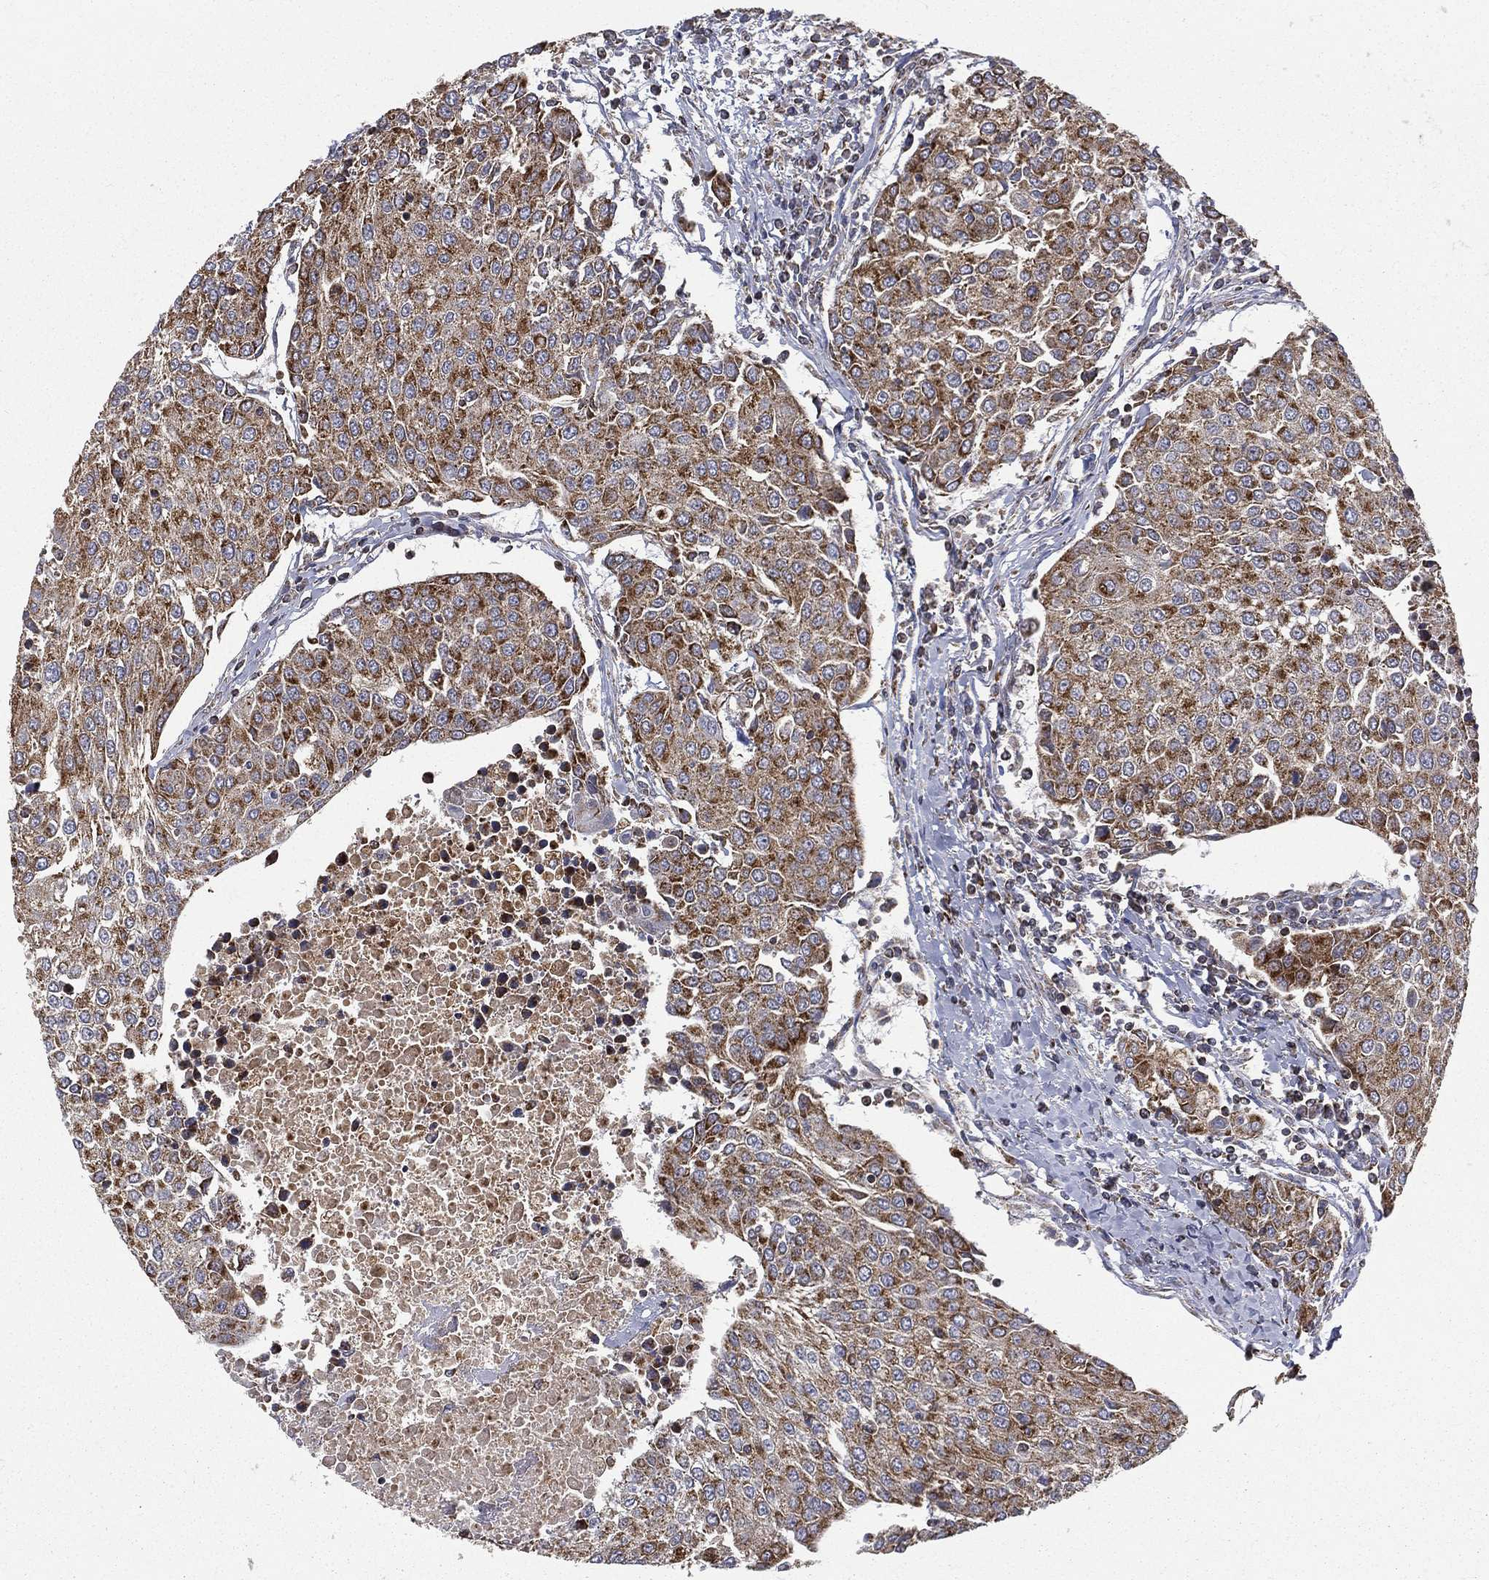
{"staining": {"intensity": "strong", "quantity": "25%-75%", "location": "cytoplasmic/membranous"}, "tissue": "urothelial cancer", "cell_type": "Tumor cells", "image_type": "cancer", "snomed": [{"axis": "morphology", "description": "Urothelial carcinoma, High grade"}, {"axis": "topography", "description": "Urinary bladder"}], "caption": "Urothelial carcinoma (high-grade) was stained to show a protein in brown. There is high levels of strong cytoplasmic/membranous staining in about 25%-75% of tumor cells.", "gene": "RIN3", "patient": {"sex": "female", "age": 85}}